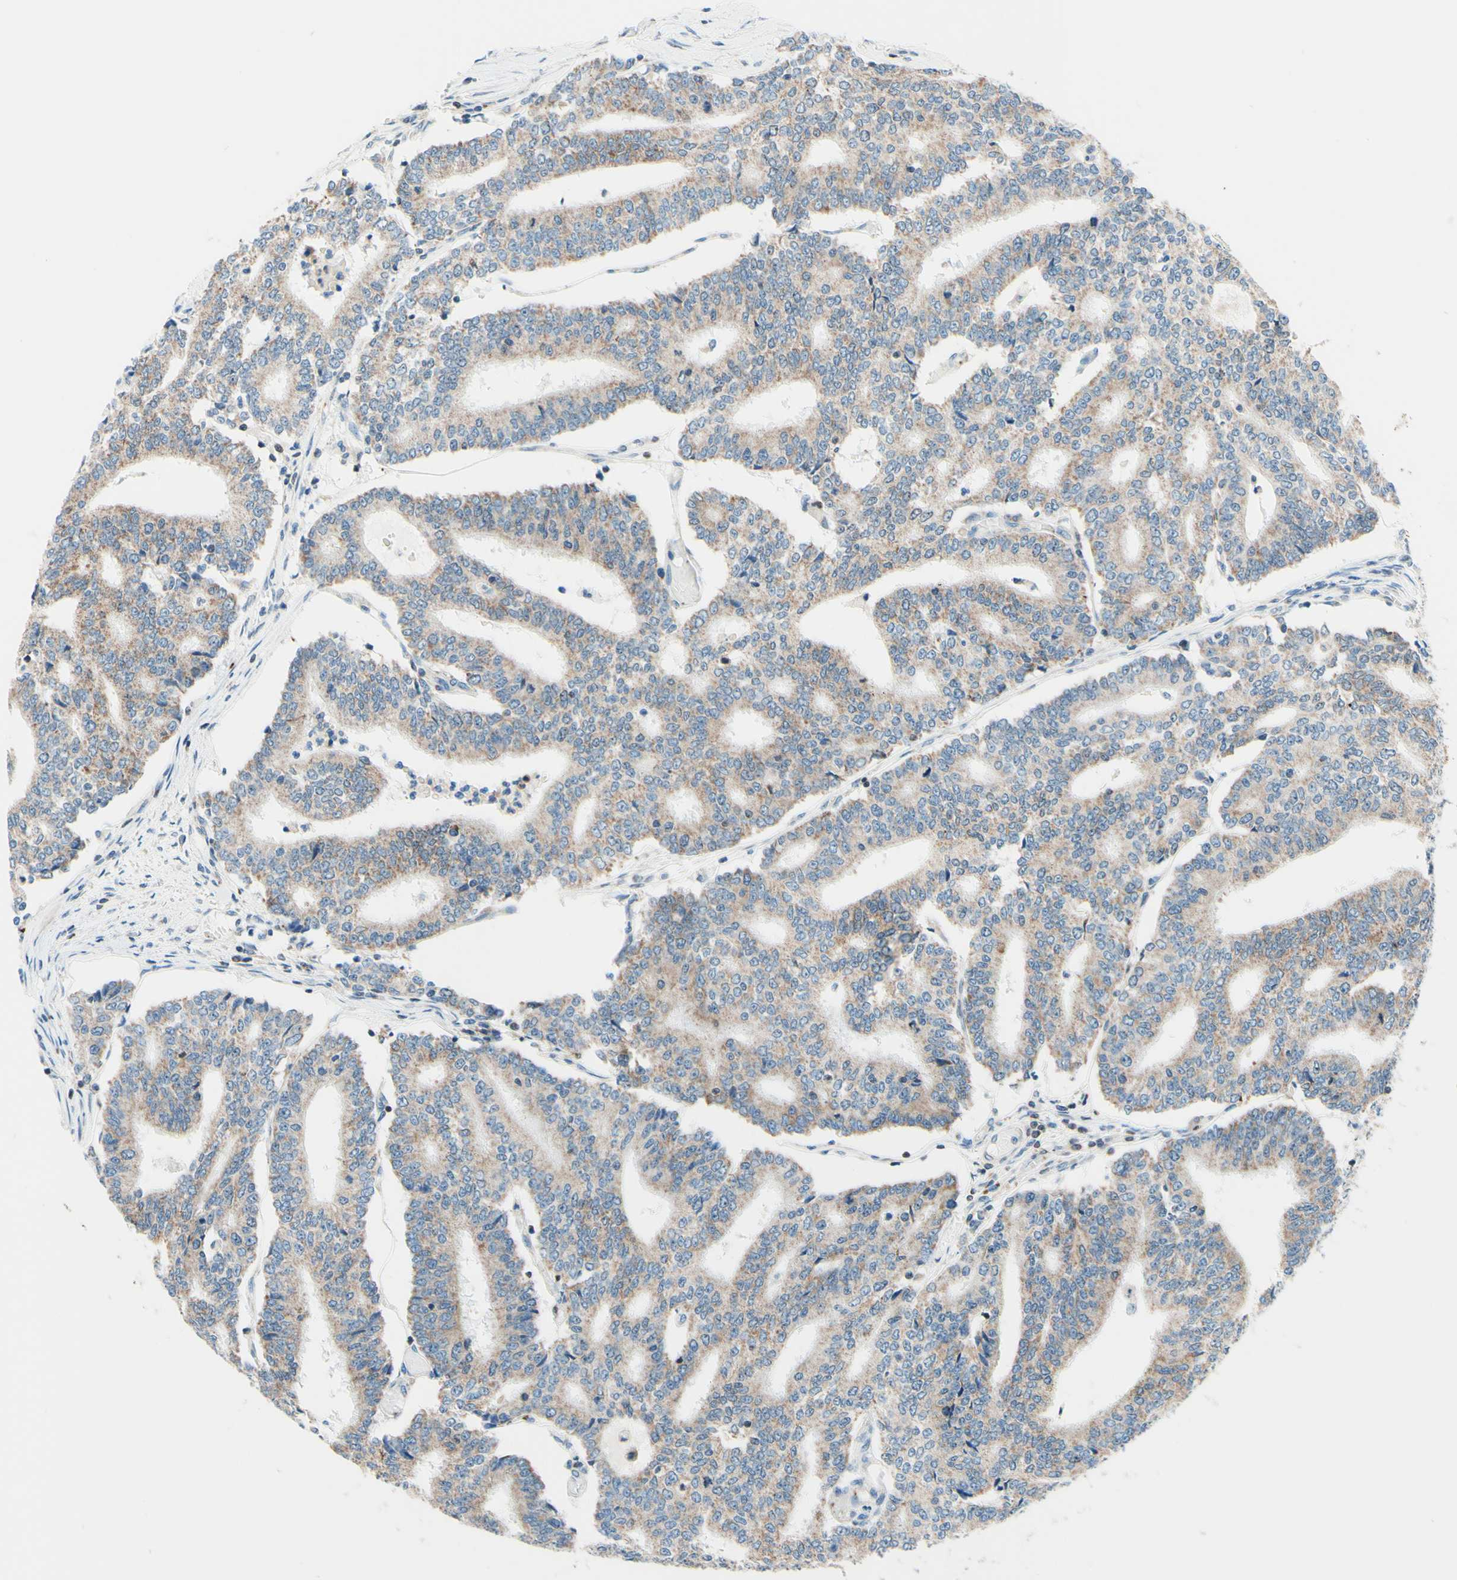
{"staining": {"intensity": "weak", "quantity": ">75%", "location": "cytoplasmic/membranous"}, "tissue": "prostate cancer", "cell_type": "Tumor cells", "image_type": "cancer", "snomed": [{"axis": "morphology", "description": "Normal tissue, NOS"}, {"axis": "morphology", "description": "Adenocarcinoma, High grade"}, {"axis": "topography", "description": "Prostate"}, {"axis": "topography", "description": "Seminal veicle"}], "caption": "Prostate cancer stained with immunohistochemistry (IHC) reveals weak cytoplasmic/membranous expression in about >75% of tumor cells.", "gene": "CBX7", "patient": {"sex": "male", "age": 55}}